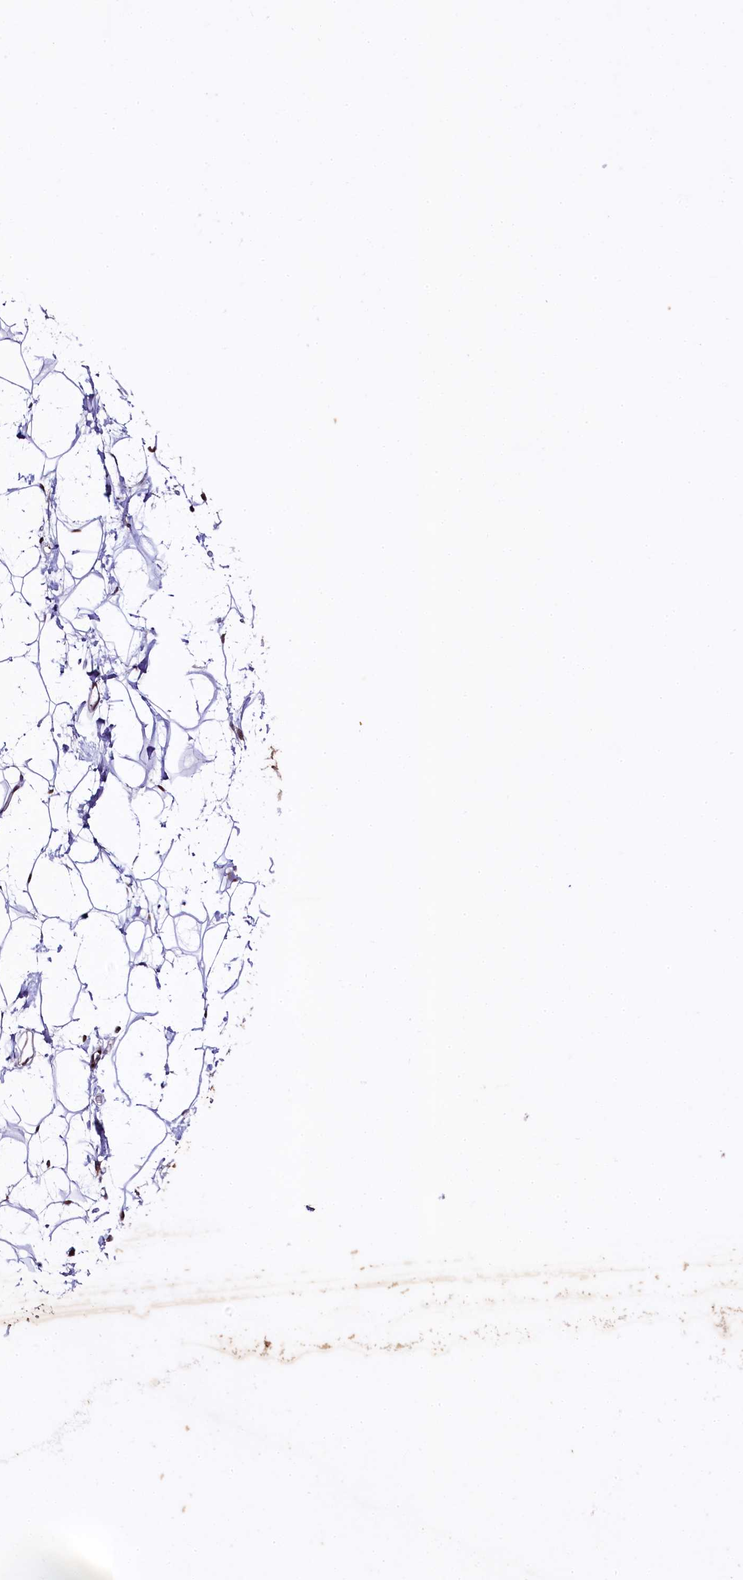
{"staining": {"intensity": "moderate", "quantity": "25%-75%", "location": "nuclear"}, "tissue": "adipose tissue", "cell_type": "Adipocytes", "image_type": "normal", "snomed": [{"axis": "morphology", "description": "Normal tissue, NOS"}, {"axis": "topography", "description": "Breast"}], "caption": "Brown immunohistochemical staining in unremarkable human adipose tissue demonstrates moderate nuclear staining in approximately 25%-75% of adipocytes.", "gene": "SAMD10", "patient": {"sex": "female", "age": 26}}